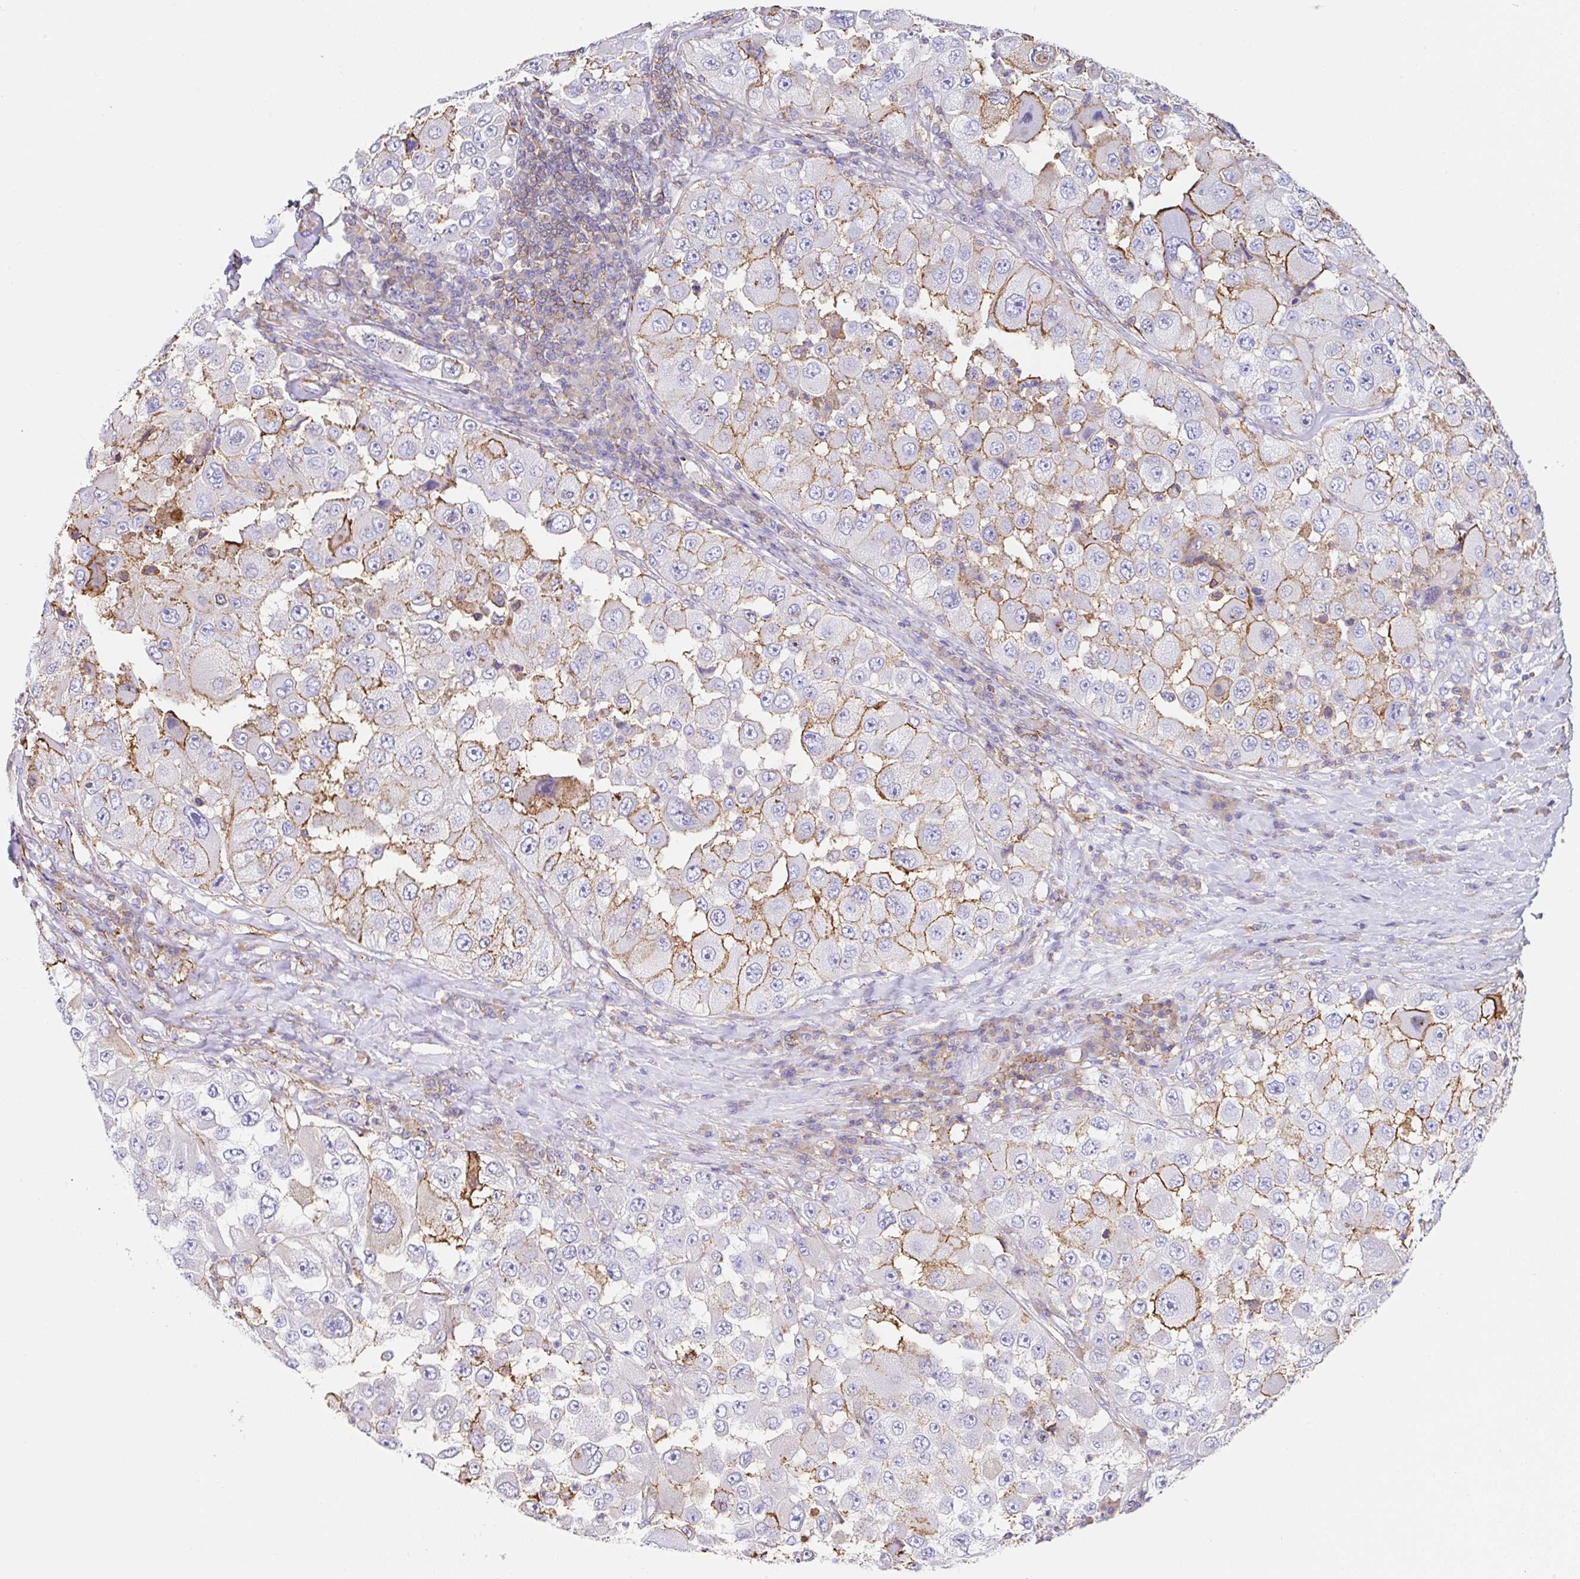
{"staining": {"intensity": "moderate", "quantity": "<25%", "location": "cytoplasmic/membranous"}, "tissue": "melanoma", "cell_type": "Tumor cells", "image_type": "cancer", "snomed": [{"axis": "morphology", "description": "Malignant melanoma, Metastatic site"}, {"axis": "topography", "description": "Lymph node"}], "caption": "High-power microscopy captured an immunohistochemistry histopathology image of malignant melanoma (metastatic site), revealing moderate cytoplasmic/membranous staining in about <25% of tumor cells.", "gene": "MTTP", "patient": {"sex": "male", "age": 62}}